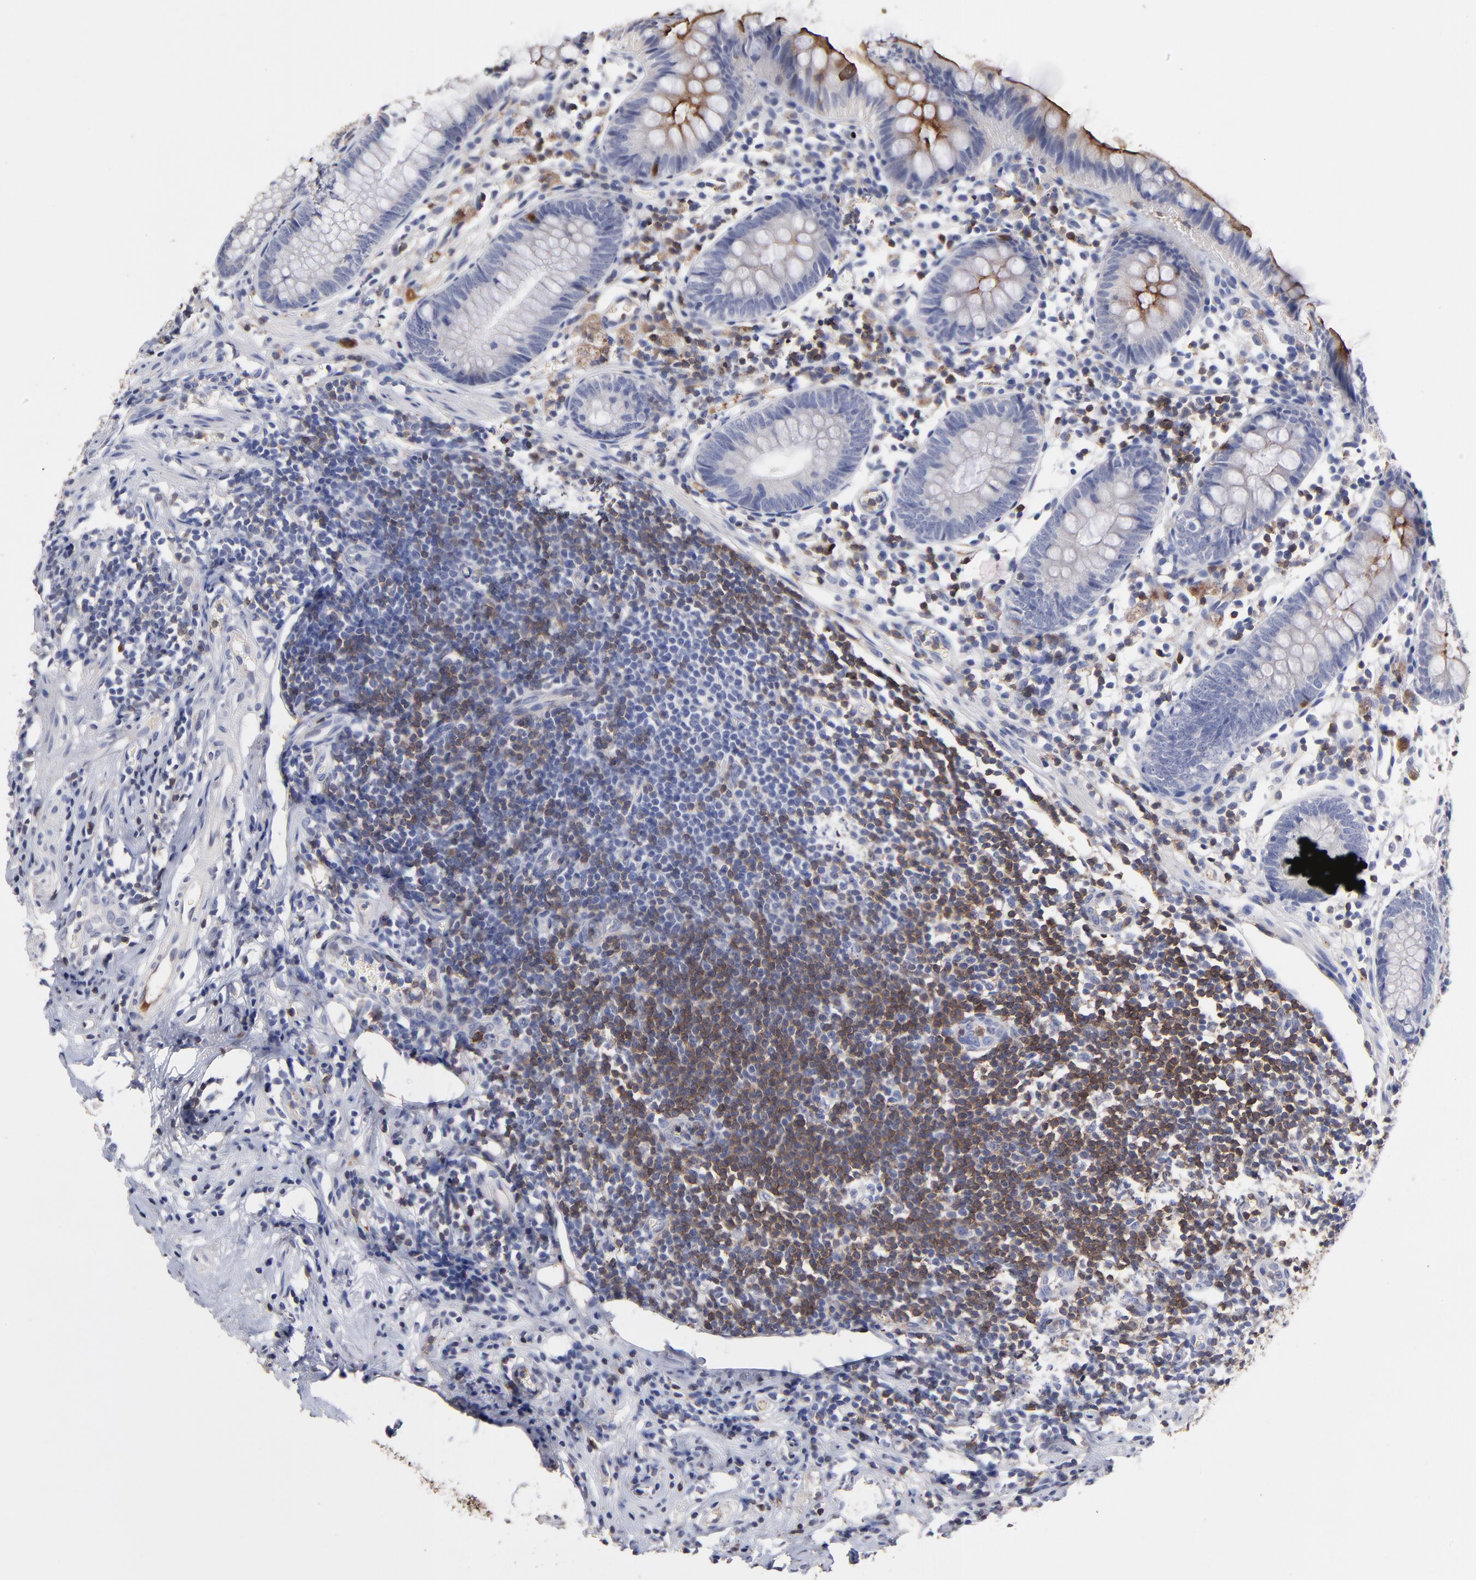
{"staining": {"intensity": "weak", "quantity": "<25%", "location": "cytoplasmic/membranous"}, "tissue": "appendix", "cell_type": "Glandular cells", "image_type": "normal", "snomed": [{"axis": "morphology", "description": "Normal tissue, NOS"}, {"axis": "topography", "description": "Appendix"}], "caption": "Immunohistochemical staining of normal appendix demonstrates no significant staining in glandular cells. The staining is performed using DAB brown chromogen with nuclei counter-stained in using hematoxylin.", "gene": "TRAT1", "patient": {"sex": "male", "age": 38}}